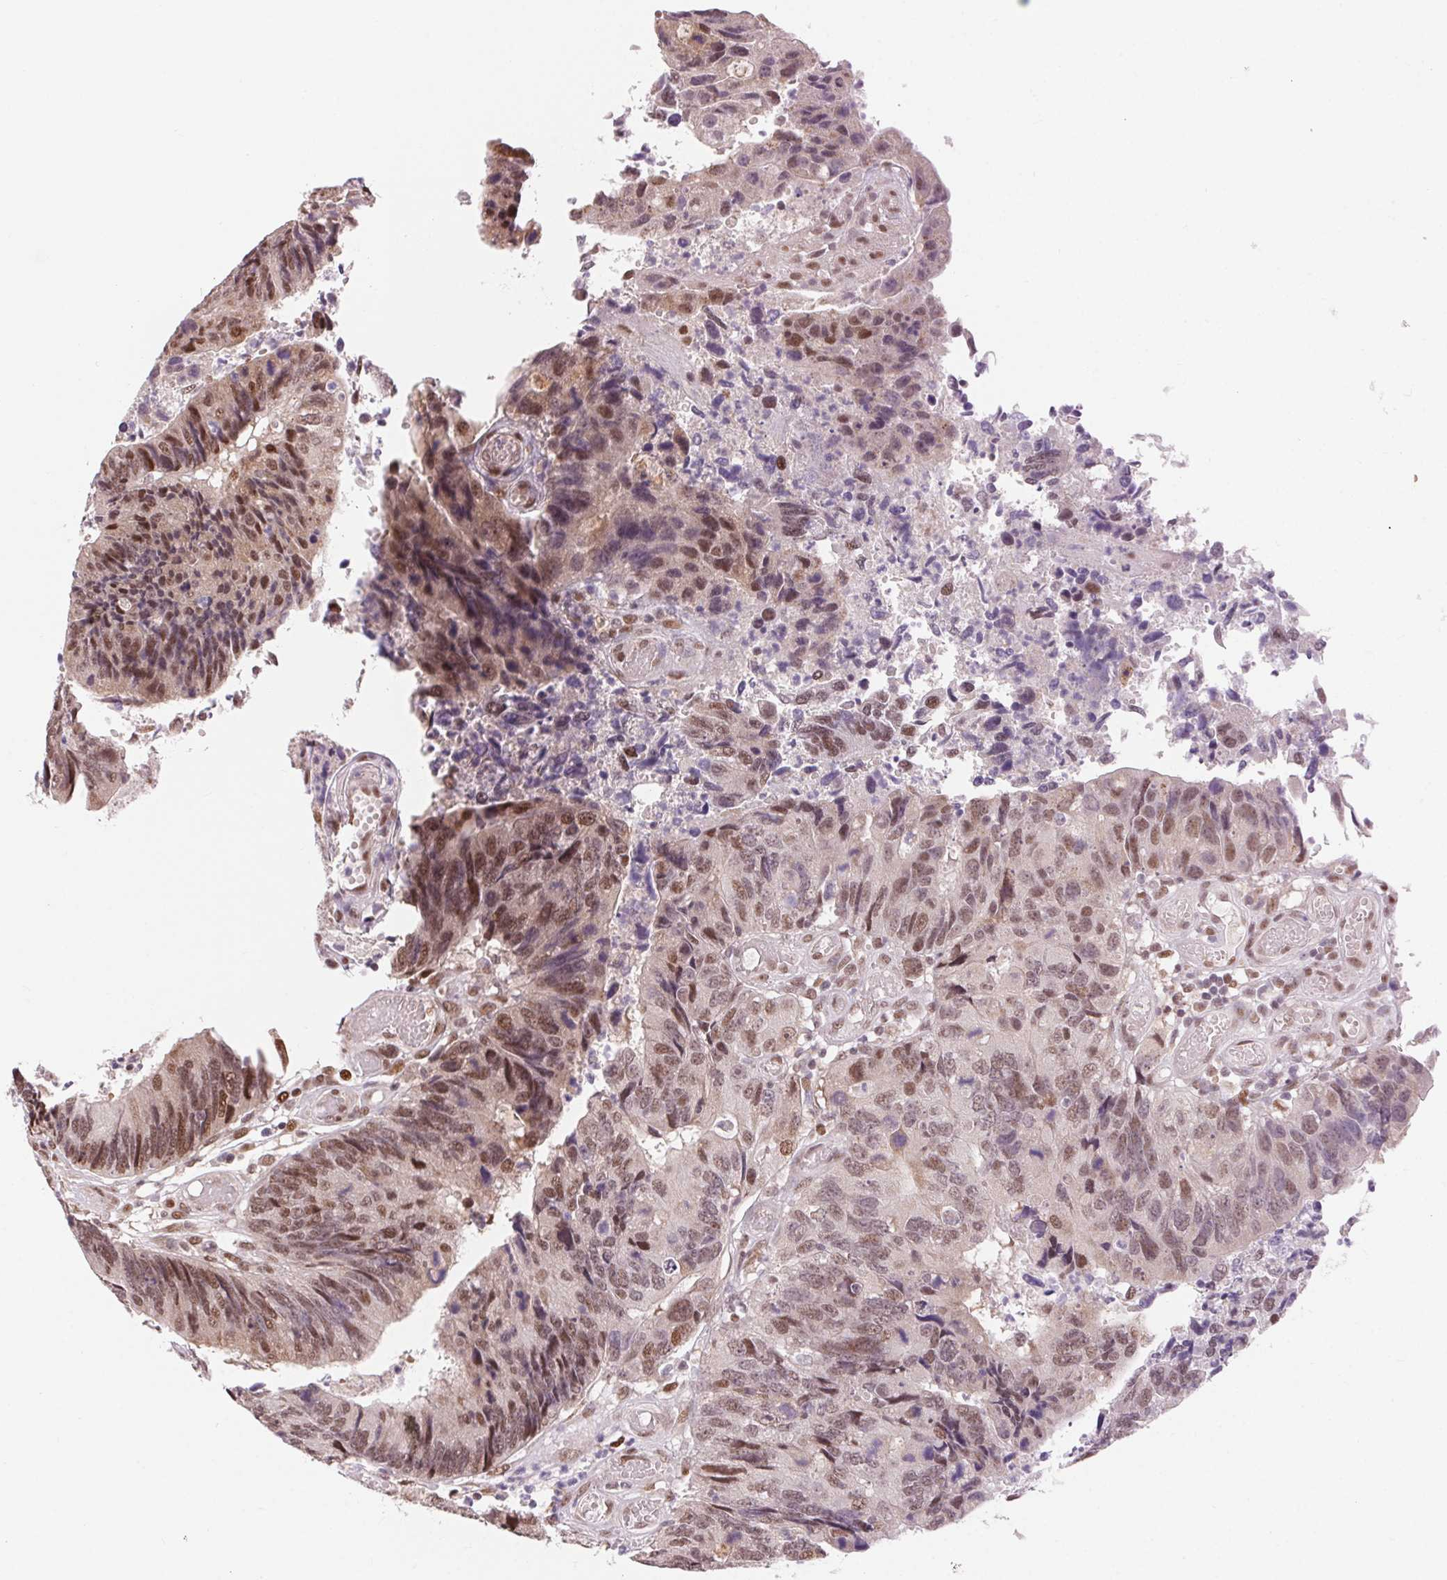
{"staining": {"intensity": "moderate", "quantity": "25%-75%", "location": "nuclear"}, "tissue": "colorectal cancer", "cell_type": "Tumor cells", "image_type": "cancer", "snomed": [{"axis": "morphology", "description": "Adenocarcinoma, NOS"}, {"axis": "topography", "description": "Colon"}], "caption": "Protein staining shows moderate nuclear positivity in approximately 25%-75% of tumor cells in colorectal cancer (adenocarcinoma).", "gene": "RAD23A", "patient": {"sex": "female", "age": 67}}